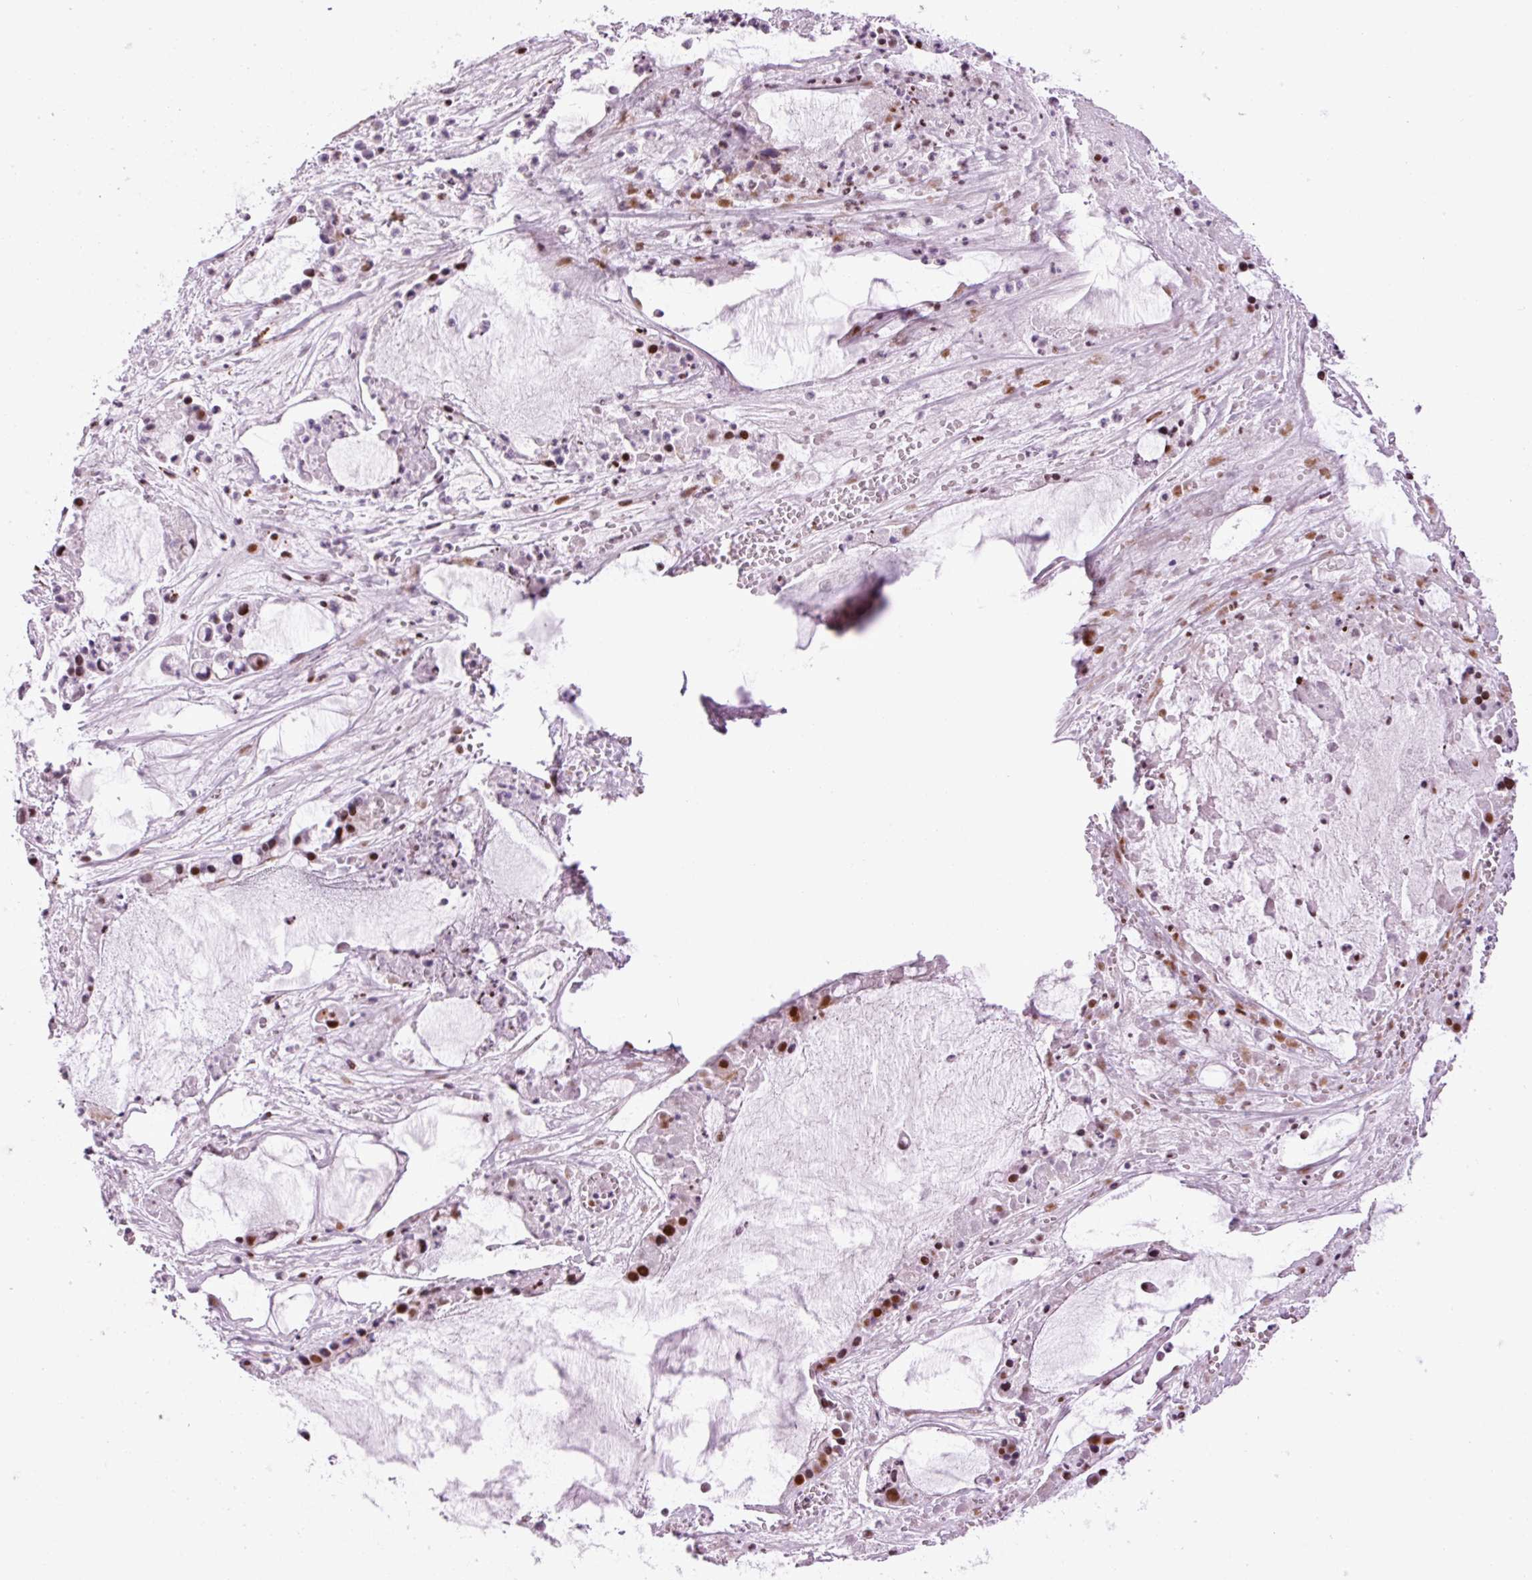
{"staining": {"intensity": "strong", "quantity": "<25%", "location": "nuclear"}, "tissue": "ovarian cancer", "cell_type": "Tumor cells", "image_type": "cancer", "snomed": [{"axis": "morphology", "description": "Cystadenocarcinoma, mucinous, NOS"}, {"axis": "topography", "description": "Ovary"}], "caption": "A micrograph of ovarian mucinous cystadenocarcinoma stained for a protein displays strong nuclear brown staining in tumor cells.", "gene": "ANKRD20A1", "patient": {"sex": "female", "age": 63}}